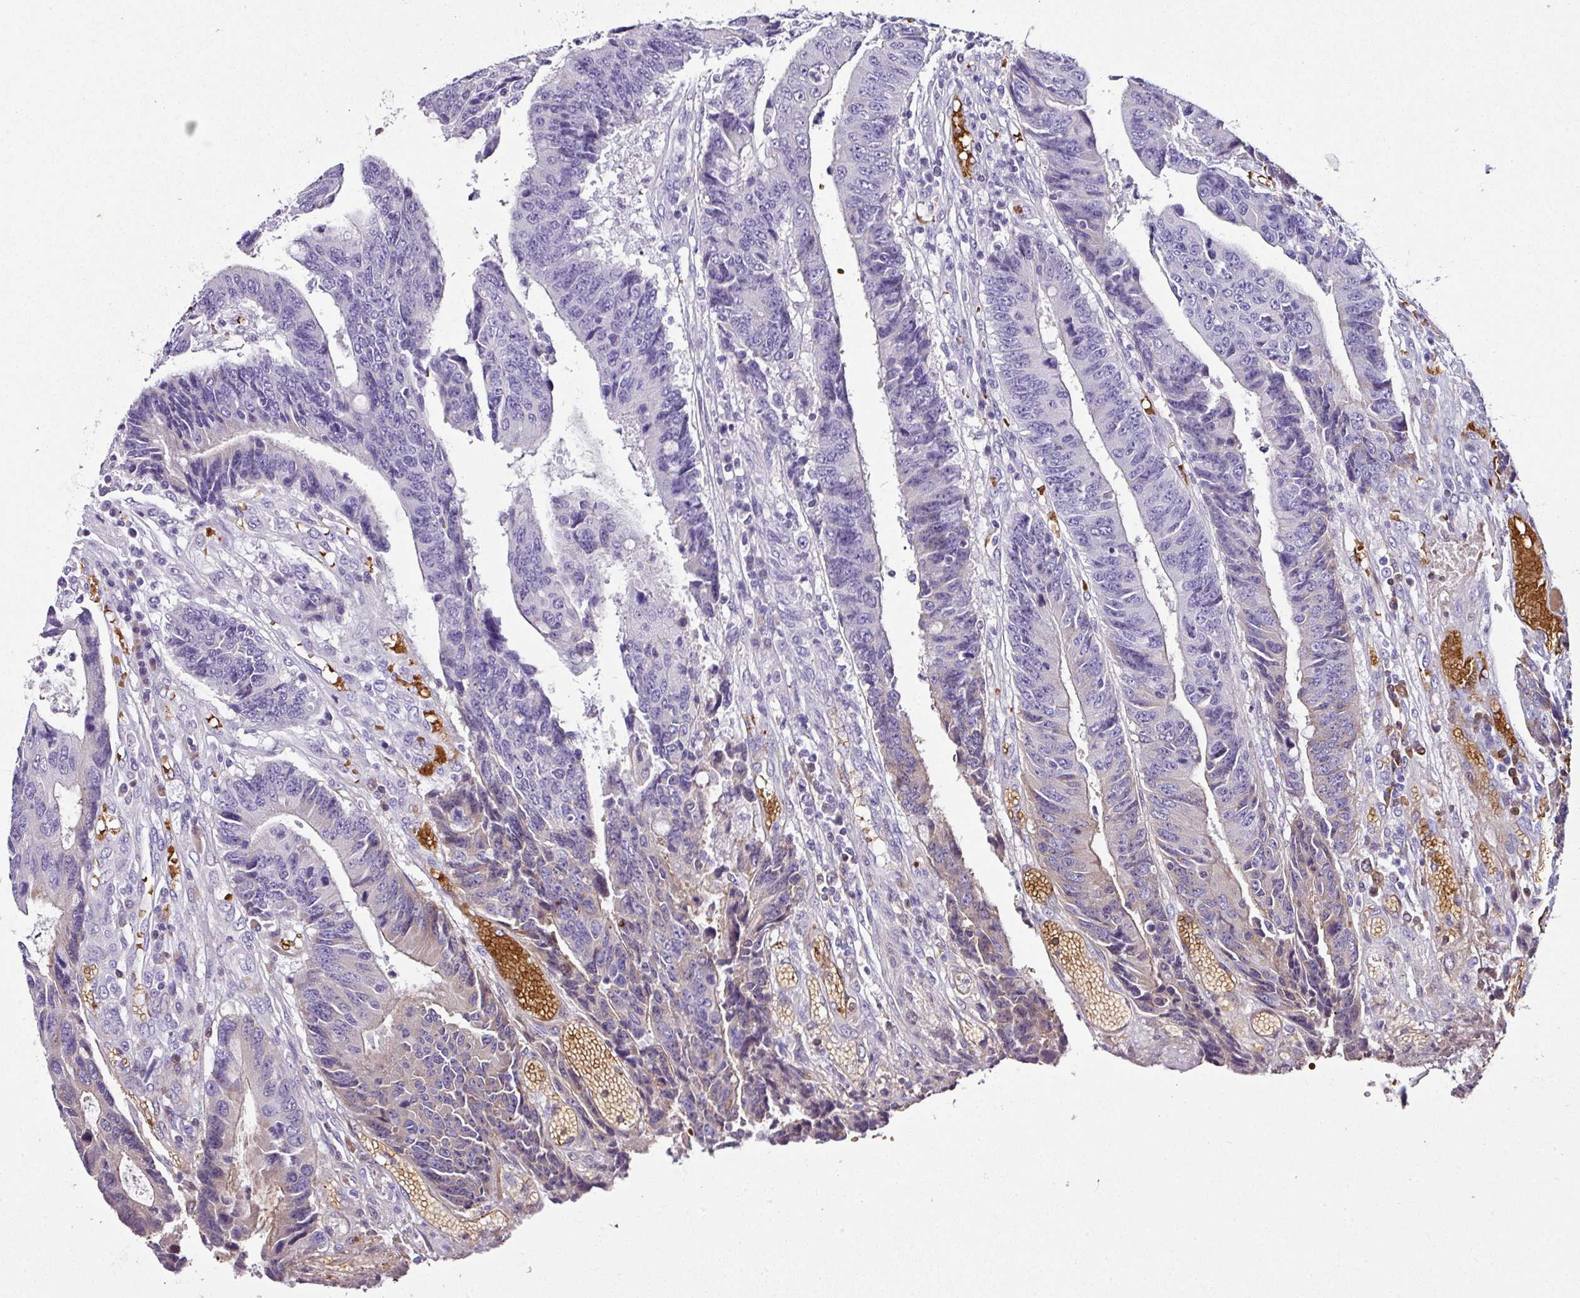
{"staining": {"intensity": "weak", "quantity": "<25%", "location": "cytoplasmic/membranous"}, "tissue": "colorectal cancer", "cell_type": "Tumor cells", "image_type": "cancer", "snomed": [{"axis": "morphology", "description": "Adenocarcinoma, NOS"}, {"axis": "topography", "description": "Rectum"}], "caption": "A high-resolution image shows immunohistochemistry staining of colorectal adenocarcinoma, which demonstrates no significant expression in tumor cells.", "gene": "NAPSA", "patient": {"sex": "male", "age": 84}}